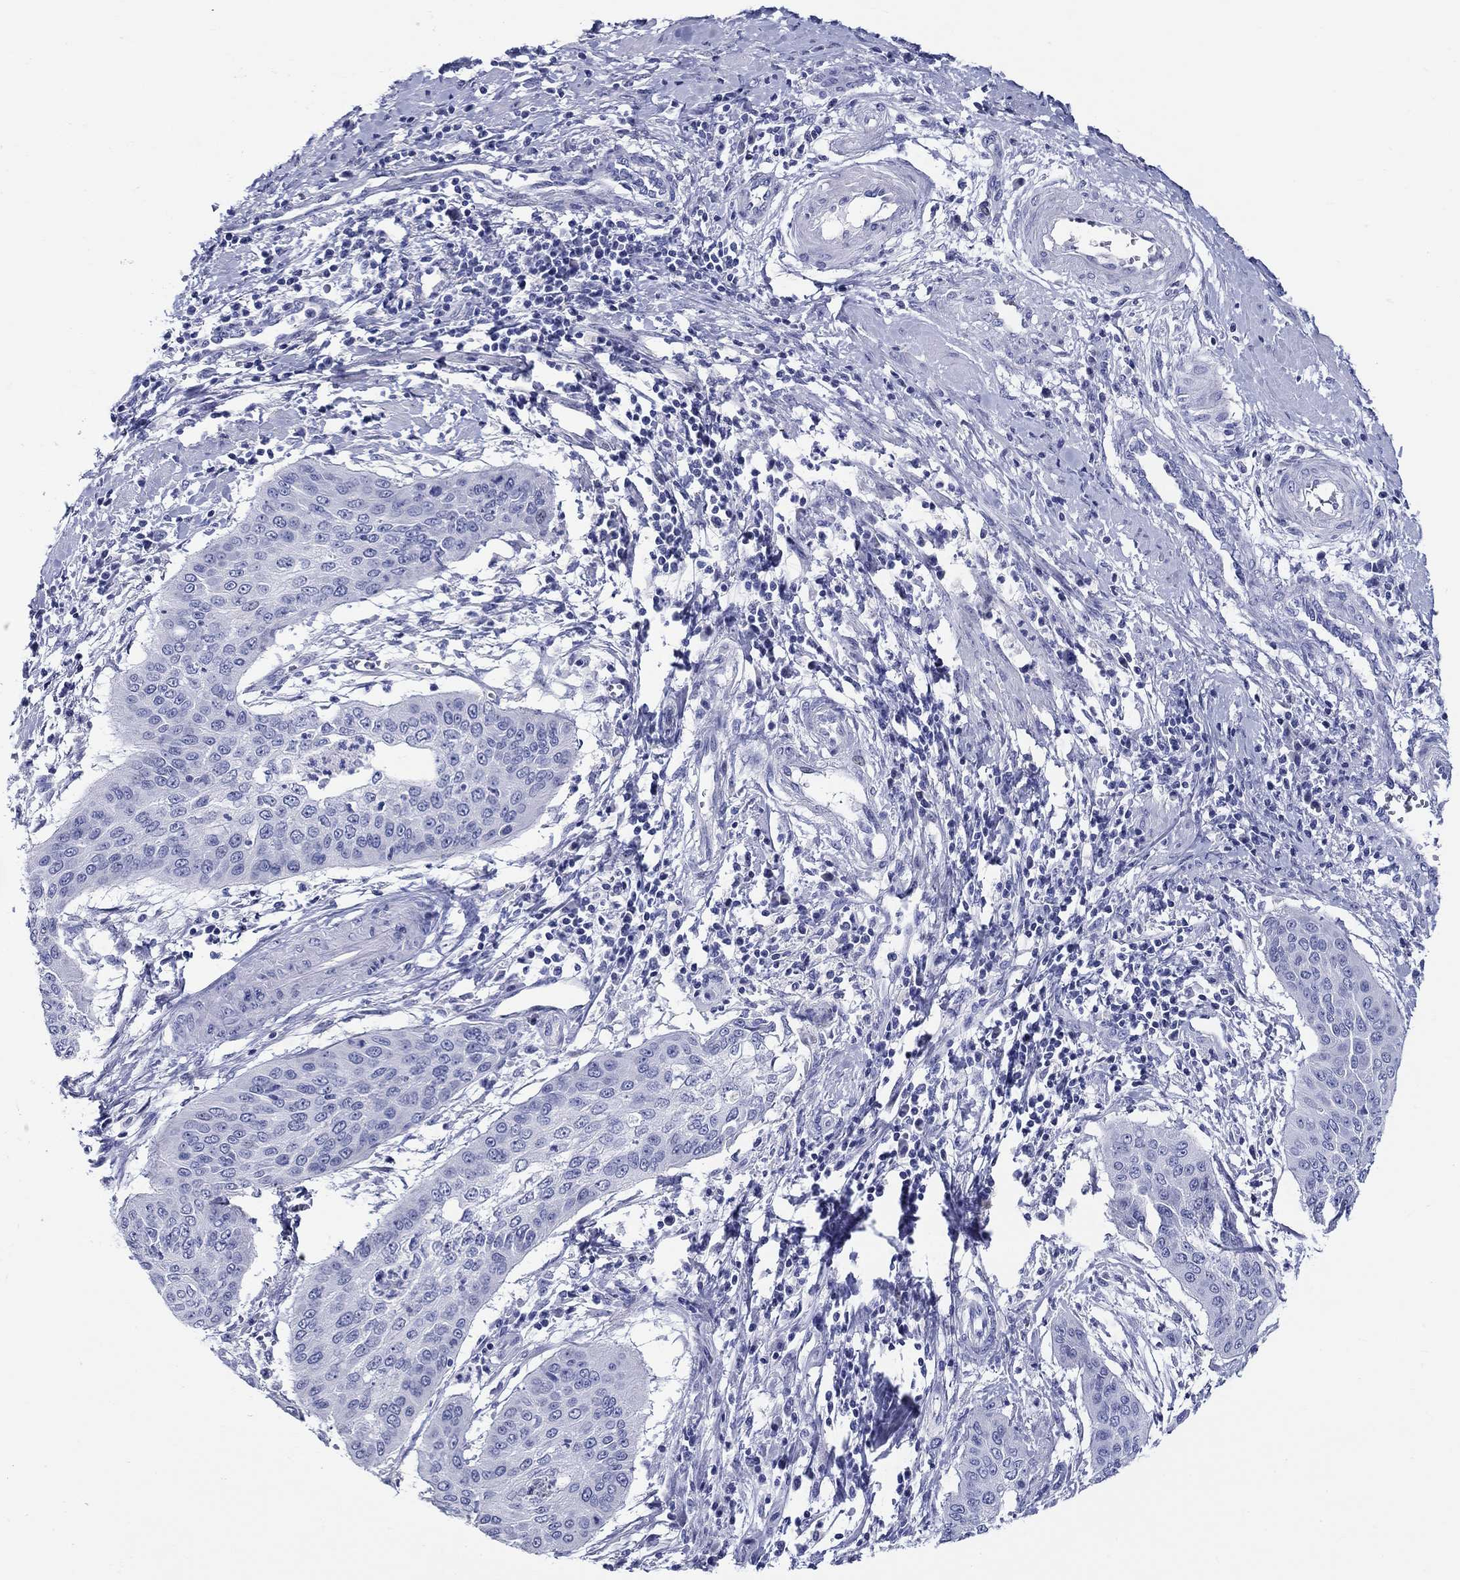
{"staining": {"intensity": "negative", "quantity": "none", "location": "none"}, "tissue": "cervical cancer", "cell_type": "Tumor cells", "image_type": "cancer", "snomed": [{"axis": "morphology", "description": "Squamous cell carcinoma, NOS"}, {"axis": "topography", "description": "Cervix"}], "caption": "Tumor cells are negative for brown protein staining in squamous cell carcinoma (cervical).", "gene": "CRYGS", "patient": {"sex": "female", "age": 39}}